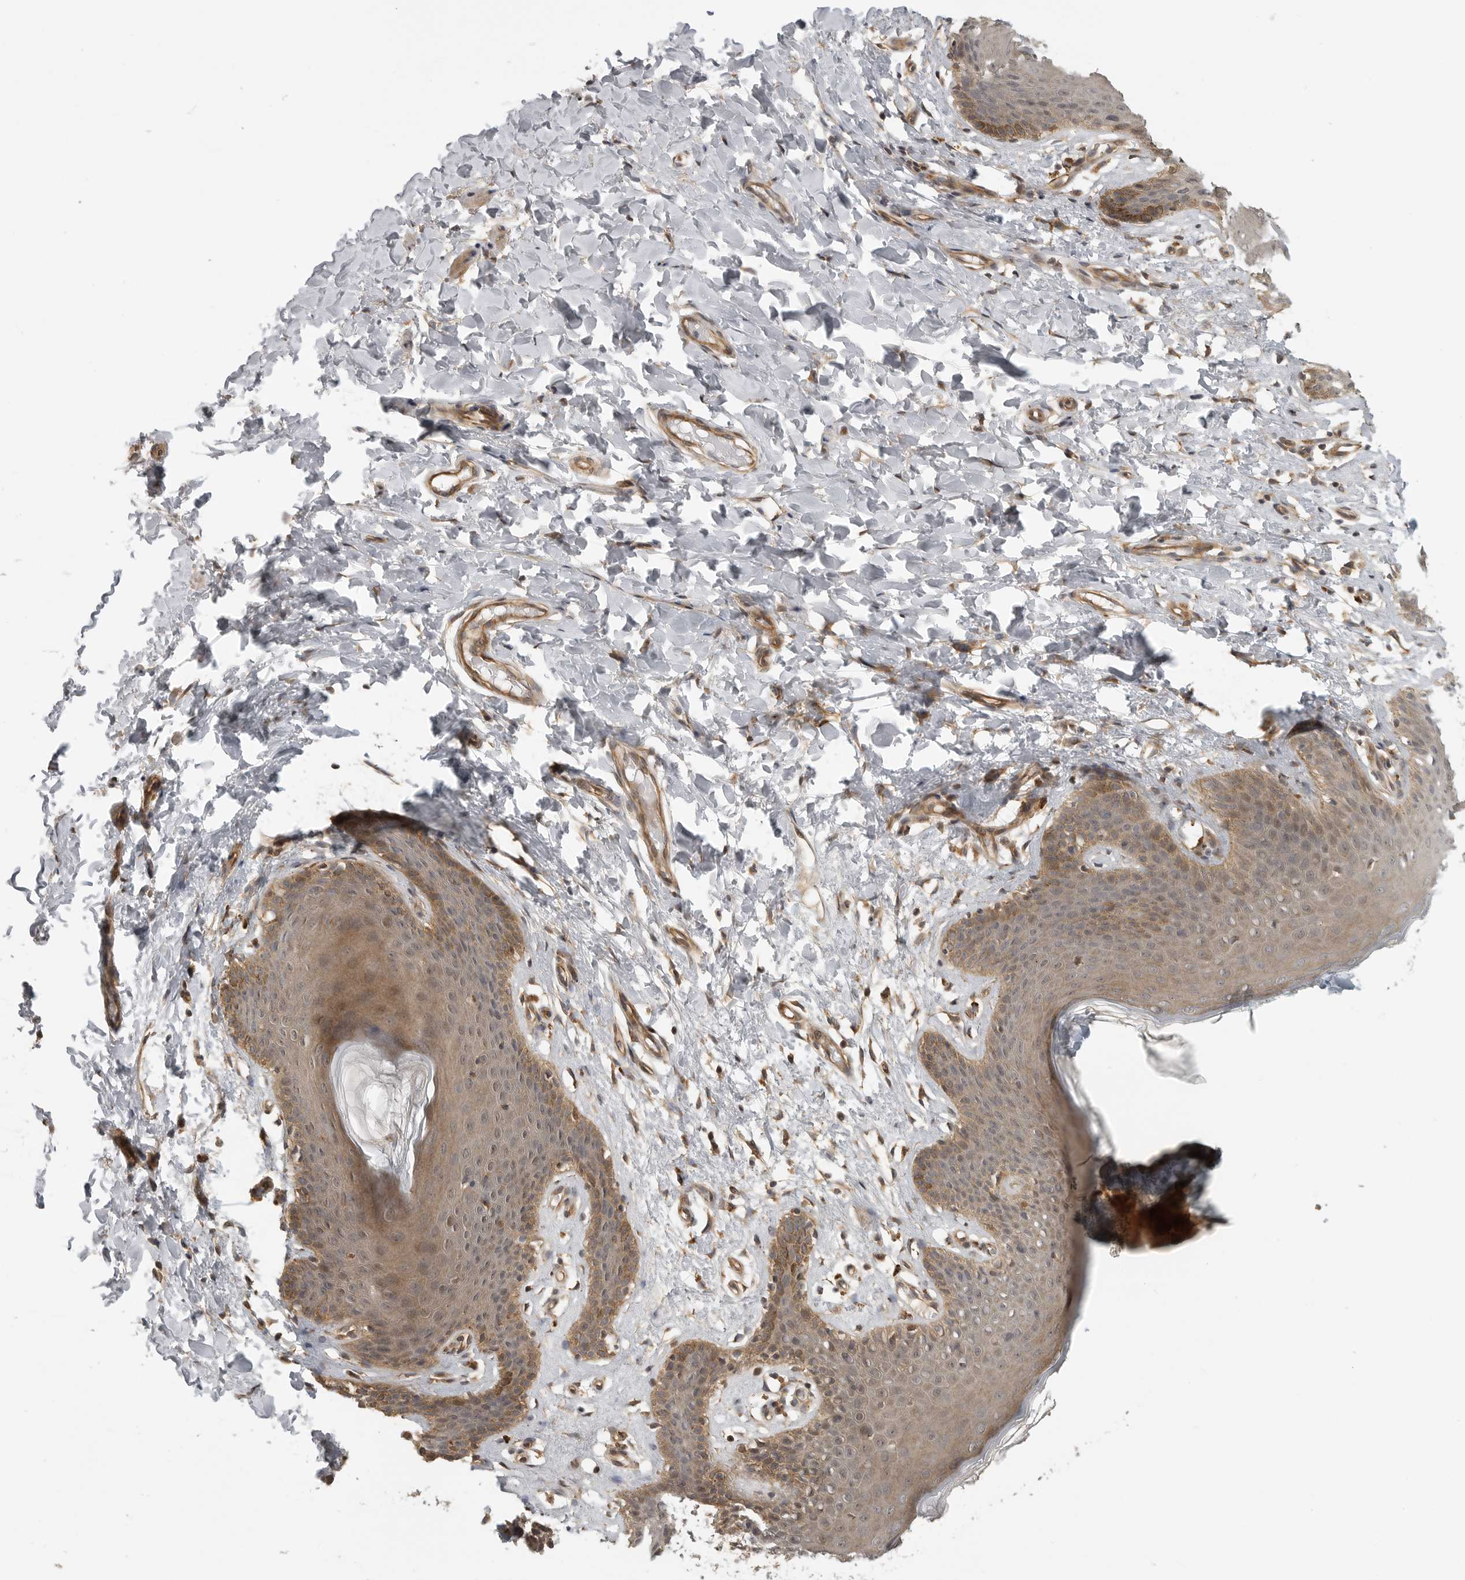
{"staining": {"intensity": "moderate", "quantity": ">75%", "location": "cytoplasmic/membranous"}, "tissue": "skin", "cell_type": "Epidermal cells", "image_type": "normal", "snomed": [{"axis": "morphology", "description": "Normal tissue, NOS"}, {"axis": "topography", "description": "Vulva"}], "caption": "An image showing moderate cytoplasmic/membranous expression in about >75% of epidermal cells in normal skin, as visualized by brown immunohistochemical staining.", "gene": "CUEDC1", "patient": {"sex": "female", "age": 66}}